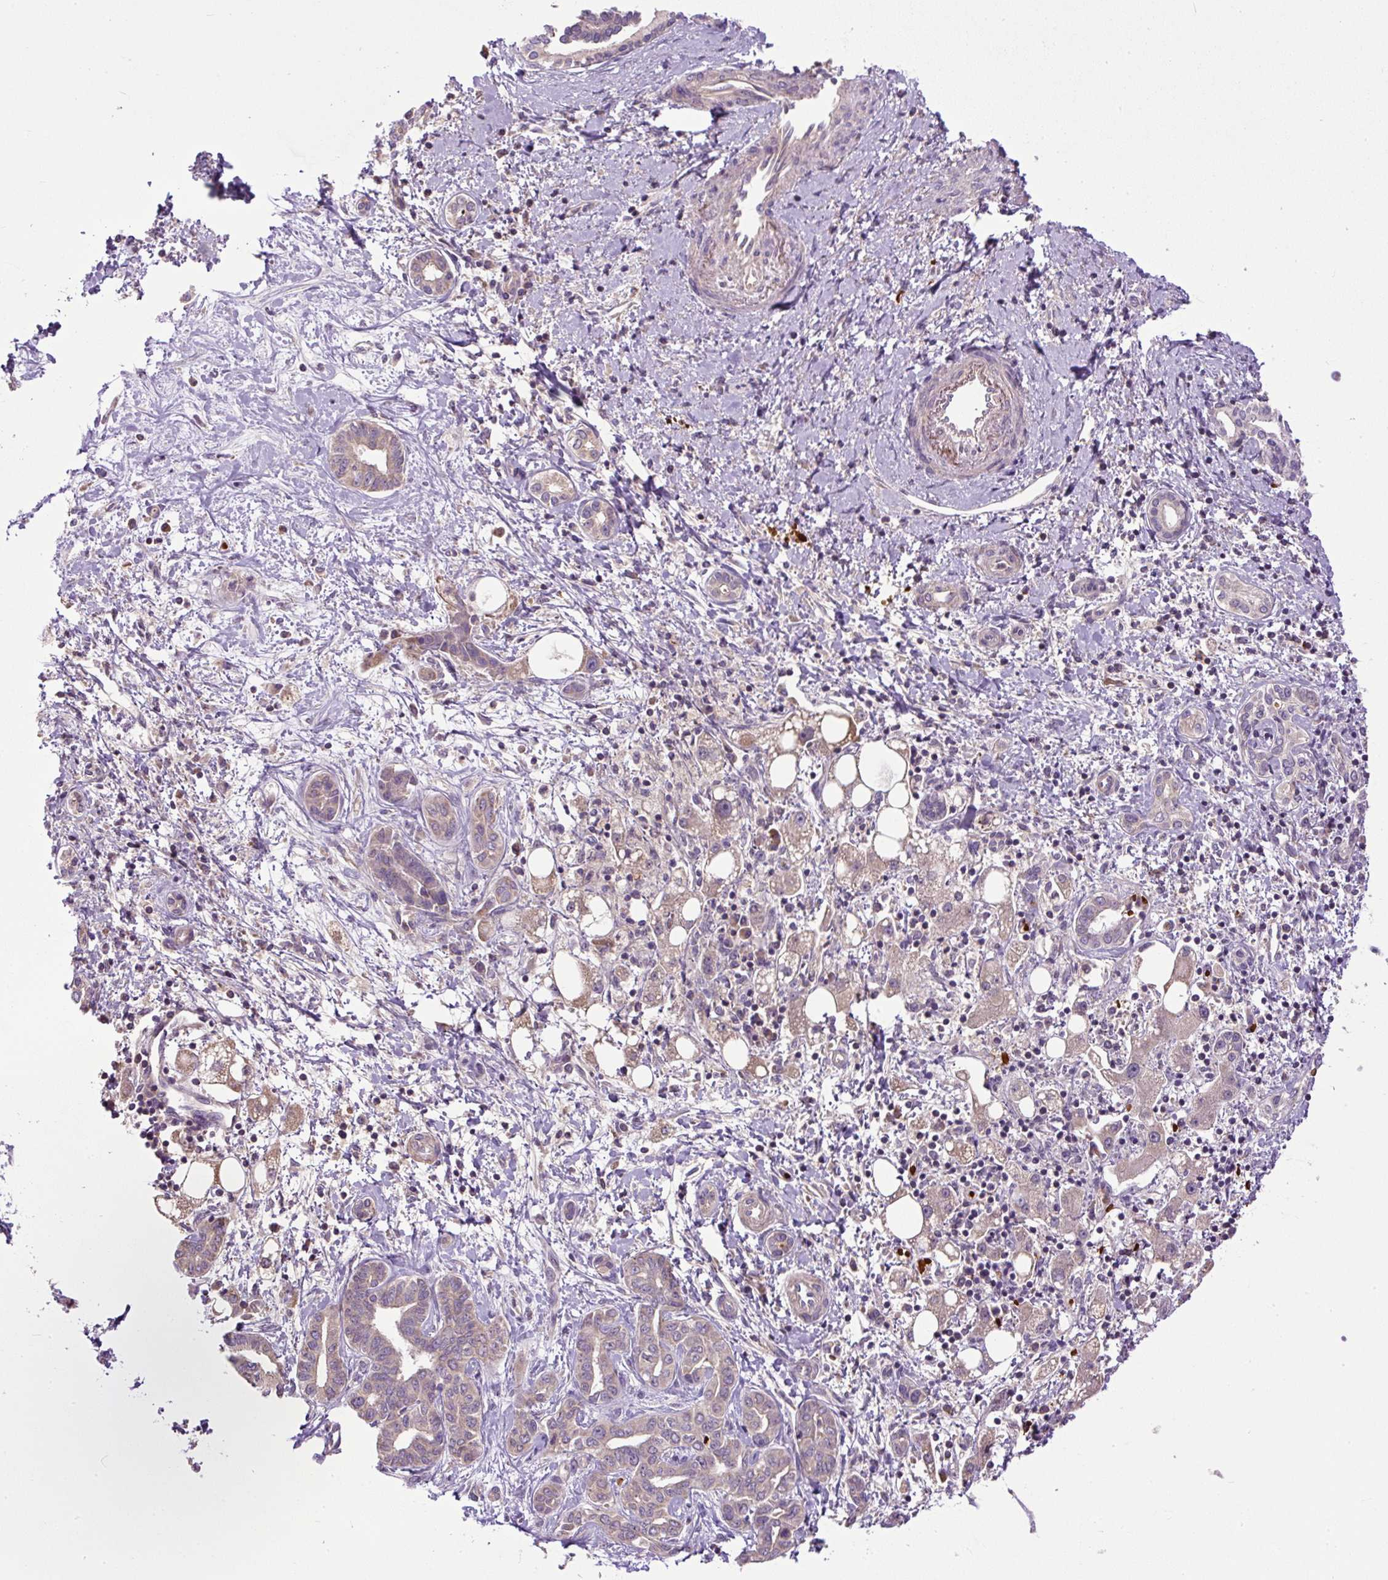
{"staining": {"intensity": "weak", "quantity": "<25%", "location": "cytoplasmic/membranous"}, "tissue": "liver cancer", "cell_type": "Tumor cells", "image_type": "cancer", "snomed": [{"axis": "morphology", "description": "Cholangiocarcinoma"}, {"axis": "topography", "description": "Liver"}], "caption": "A histopathology image of human liver cancer is negative for staining in tumor cells.", "gene": "CXCL13", "patient": {"sex": "female", "age": 77}}